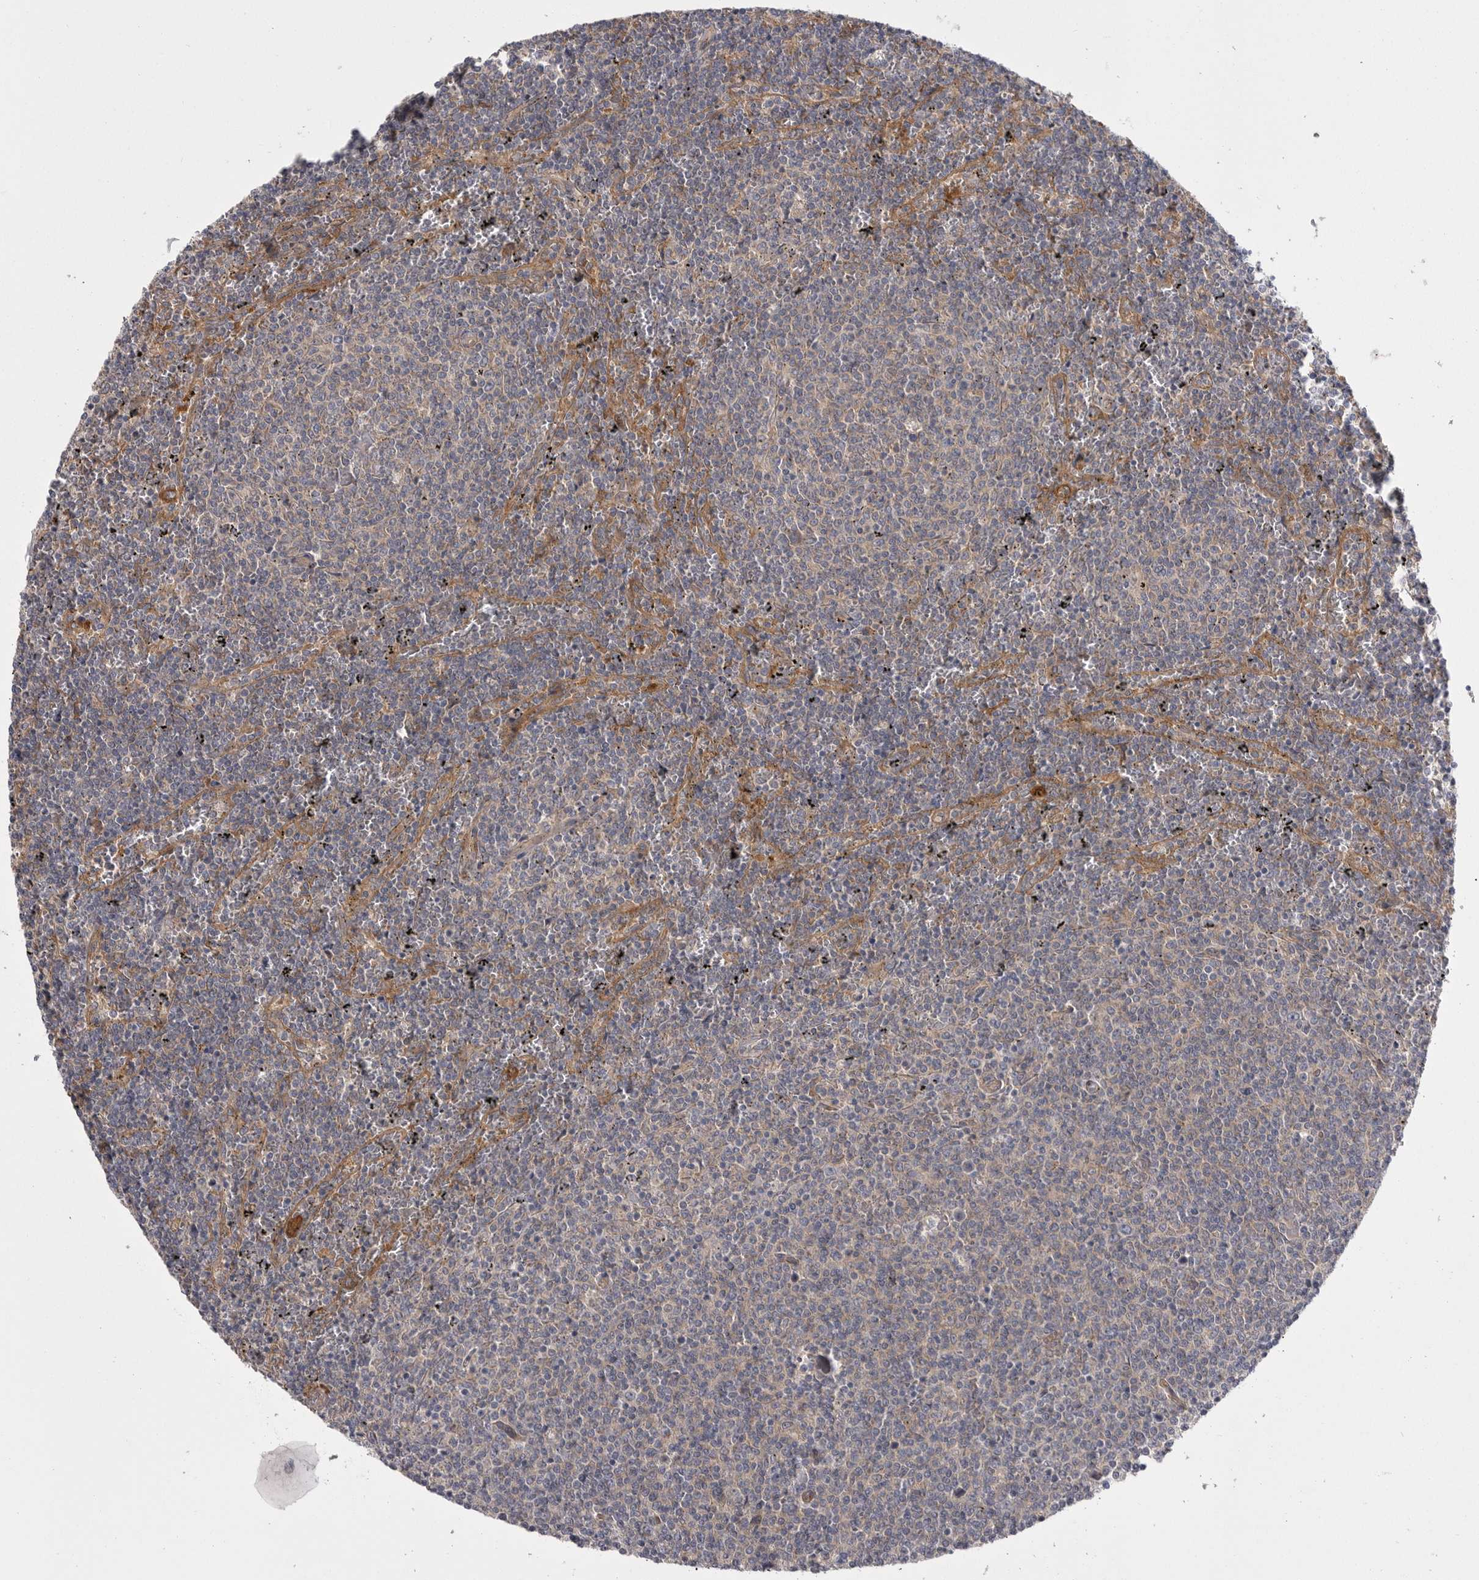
{"staining": {"intensity": "negative", "quantity": "none", "location": "none"}, "tissue": "lymphoma", "cell_type": "Tumor cells", "image_type": "cancer", "snomed": [{"axis": "morphology", "description": "Malignant lymphoma, non-Hodgkin's type, Low grade"}, {"axis": "topography", "description": "Spleen"}], "caption": "IHC of human lymphoma displays no positivity in tumor cells. Nuclei are stained in blue.", "gene": "OSBPL9", "patient": {"sex": "female", "age": 50}}